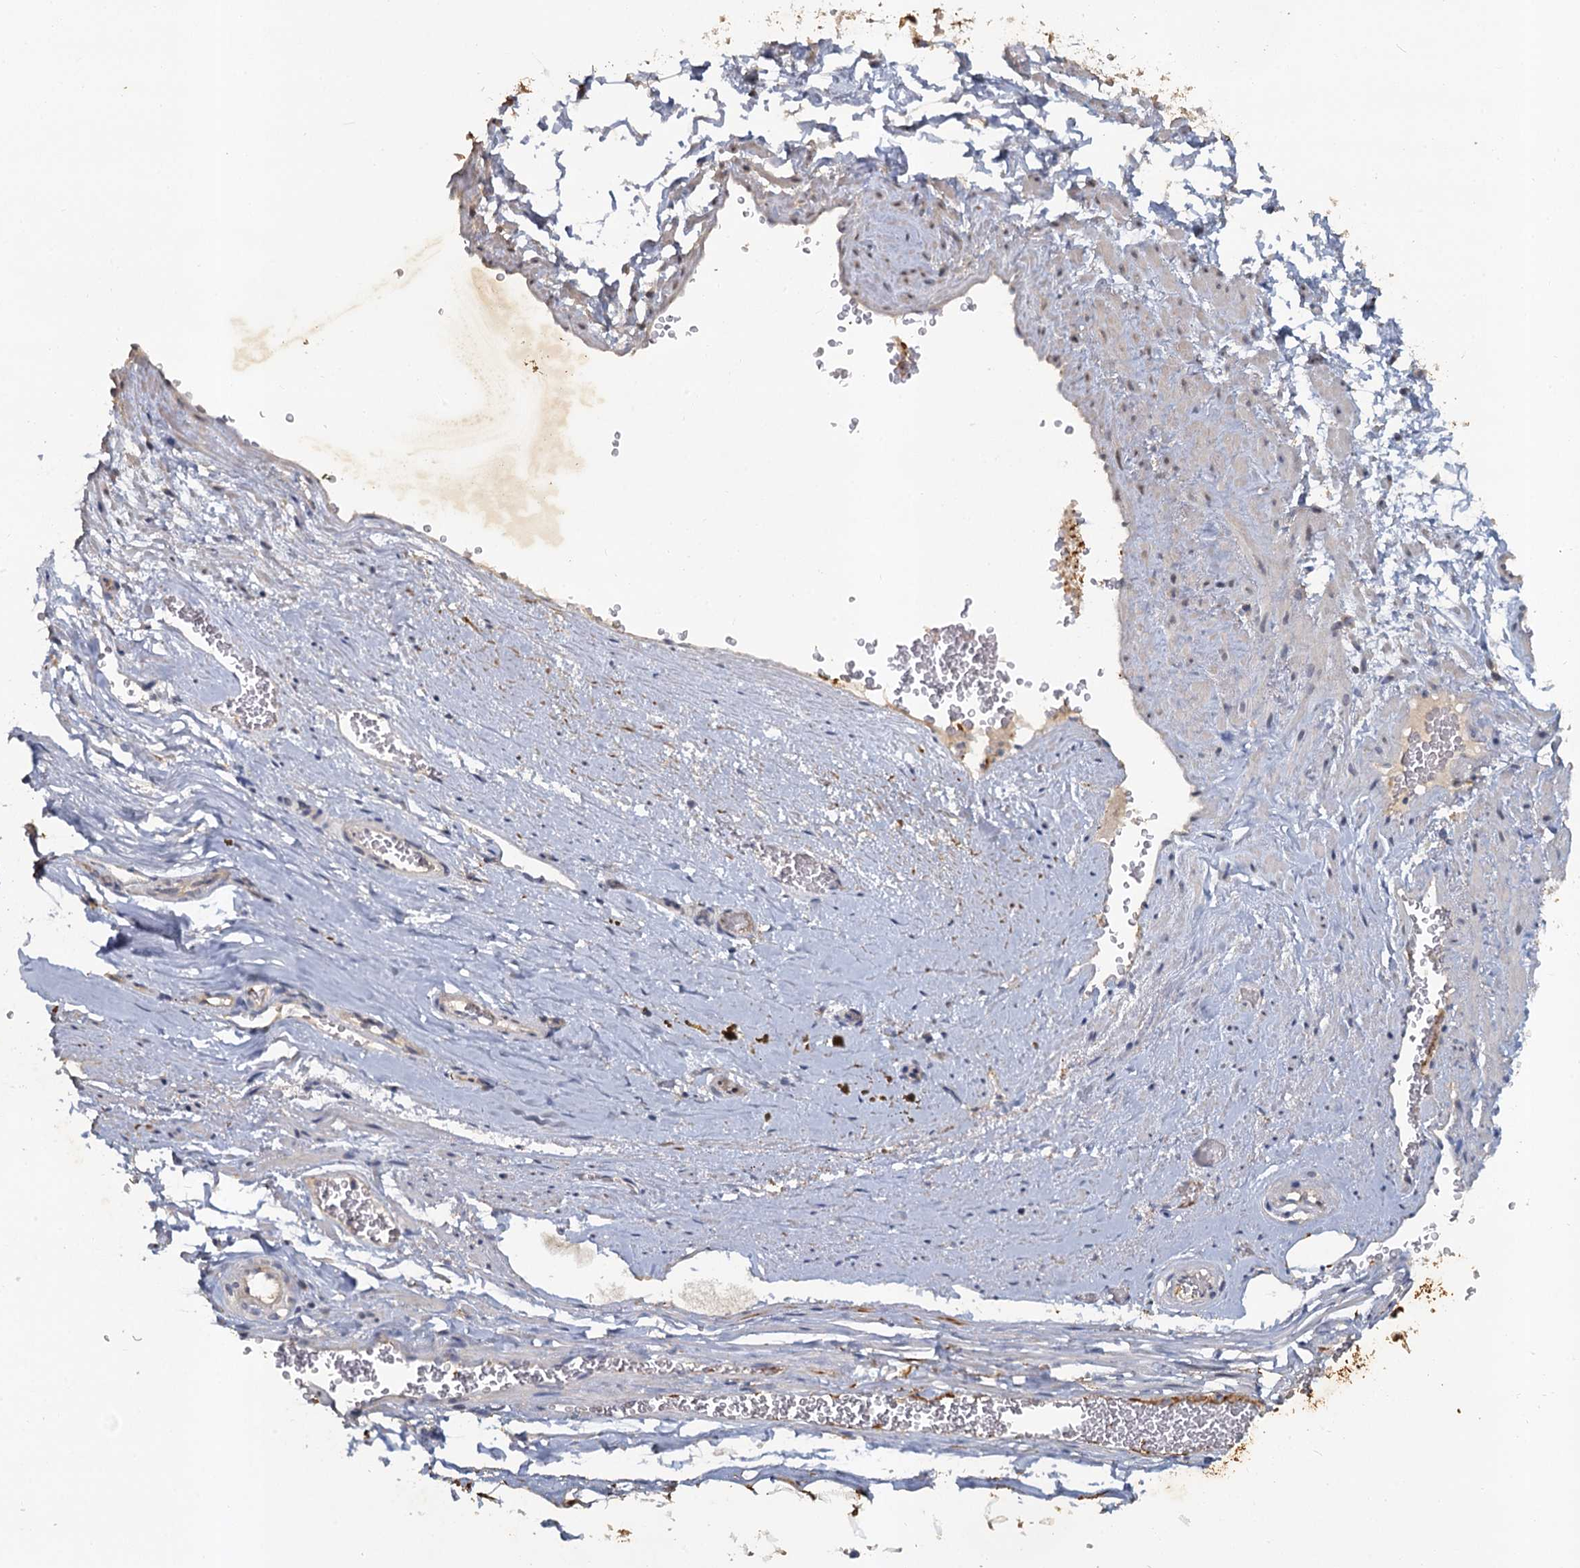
{"staining": {"intensity": "negative", "quantity": "none", "location": "none"}, "tissue": "adipose tissue", "cell_type": "Adipocytes", "image_type": "normal", "snomed": [{"axis": "morphology", "description": "Normal tissue, NOS"}, {"axis": "morphology", "description": "Adenocarcinoma, Low grade"}, {"axis": "topography", "description": "Prostate"}, {"axis": "topography", "description": "Peripheral nerve tissue"}], "caption": "Immunohistochemistry photomicrograph of benign human adipose tissue stained for a protein (brown), which exhibits no staining in adipocytes.", "gene": "MUCL1", "patient": {"sex": "male", "age": 63}}